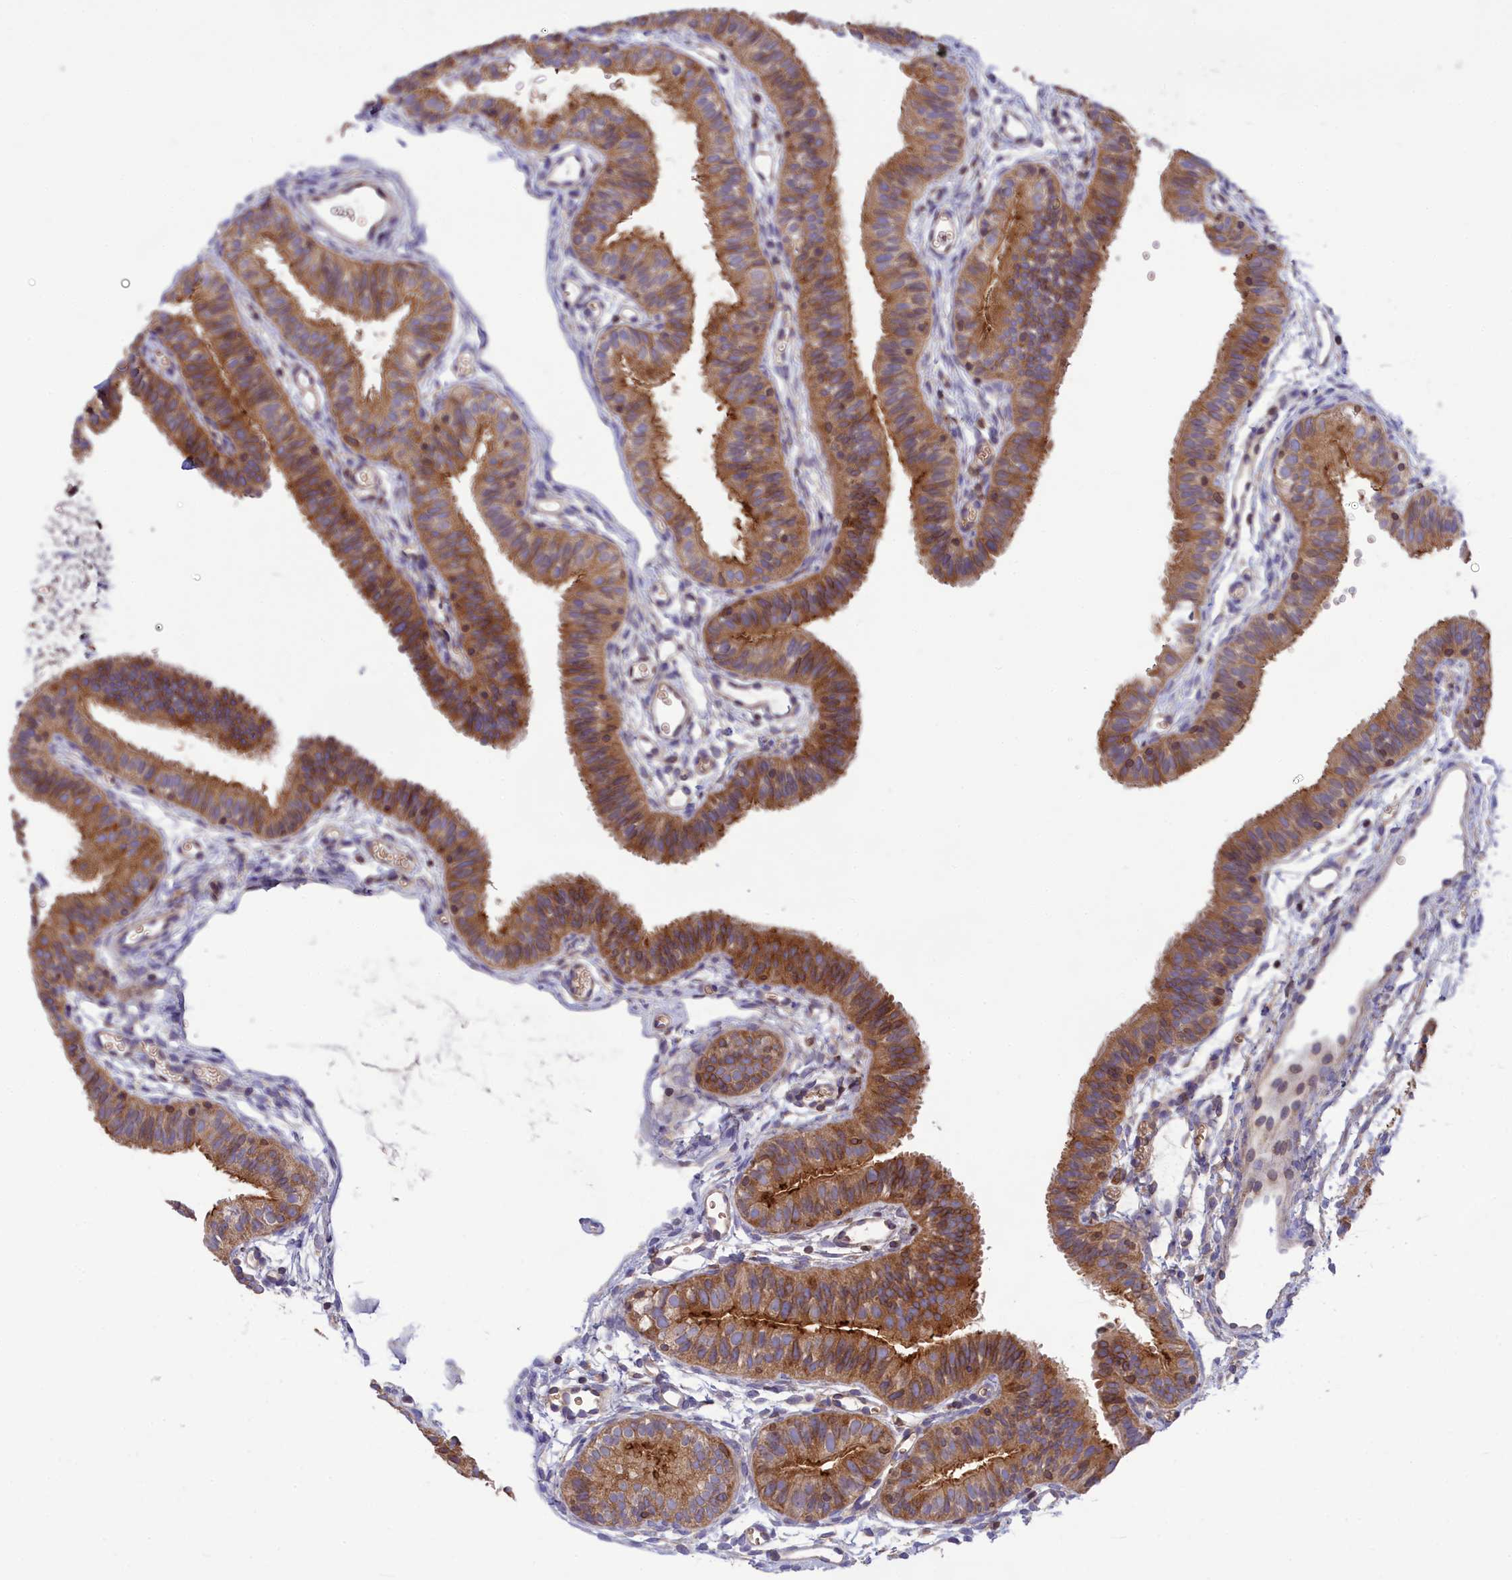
{"staining": {"intensity": "moderate", "quantity": ">75%", "location": "cytoplasmic/membranous"}, "tissue": "fallopian tube", "cell_type": "Glandular cells", "image_type": "normal", "snomed": [{"axis": "morphology", "description": "Normal tissue, NOS"}, {"axis": "topography", "description": "Fallopian tube"}], "caption": "This histopathology image reveals immunohistochemistry (IHC) staining of unremarkable fallopian tube, with medium moderate cytoplasmic/membranous expression in approximately >75% of glandular cells.", "gene": "PKHD1L1", "patient": {"sex": "female", "age": 35}}